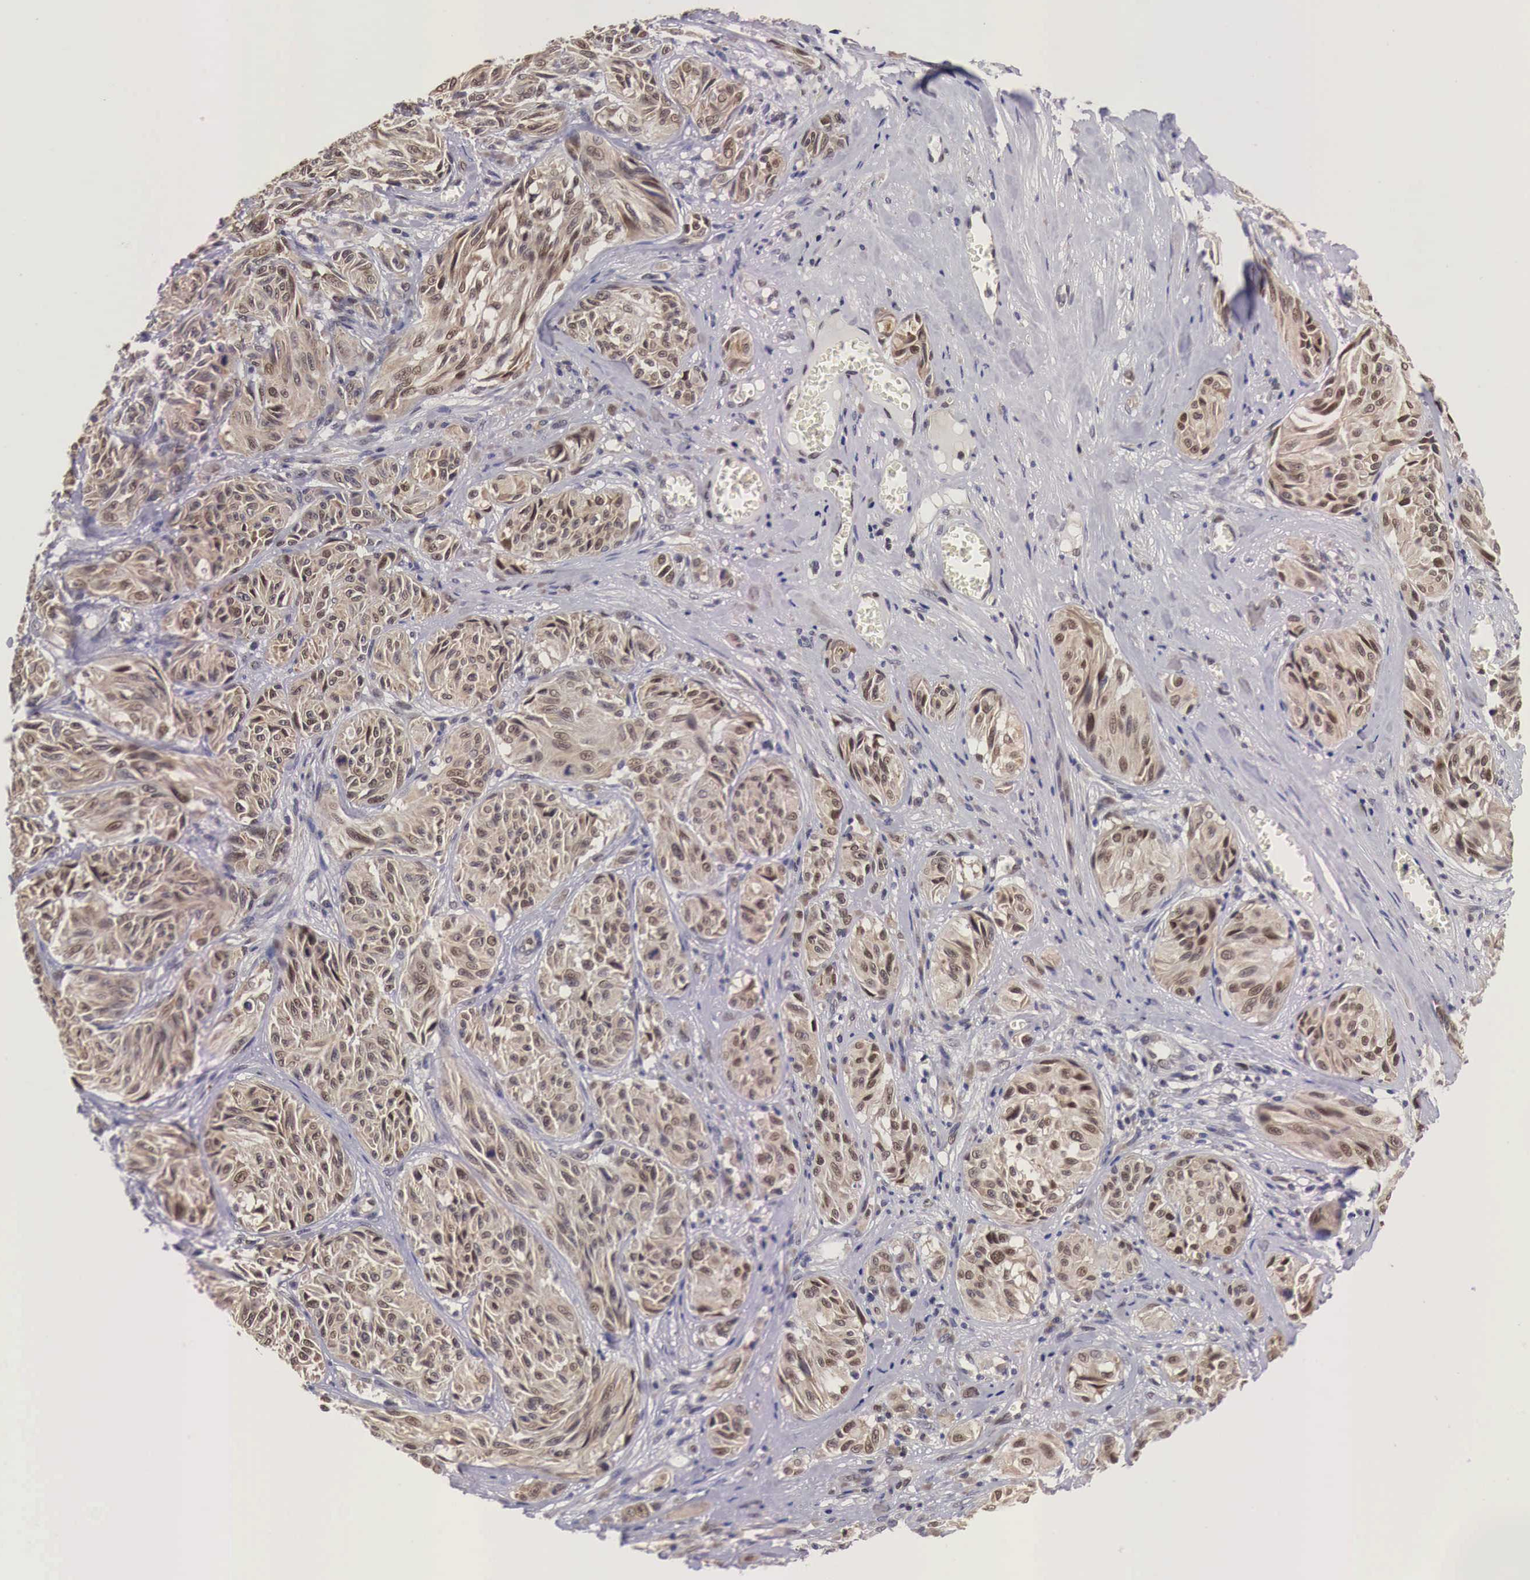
{"staining": {"intensity": "moderate", "quantity": ">75%", "location": "cytoplasmic/membranous,nuclear"}, "tissue": "melanoma", "cell_type": "Tumor cells", "image_type": "cancer", "snomed": [{"axis": "morphology", "description": "Malignant melanoma, NOS"}, {"axis": "topography", "description": "Skin"}], "caption": "This photomicrograph reveals IHC staining of human malignant melanoma, with medium moderate cytoplasmic/membranous and nuclear positivity in approximately >75% of tumor cells.", "gene": "PABIR2", "patient": {"sex": "male", "age": 54}}